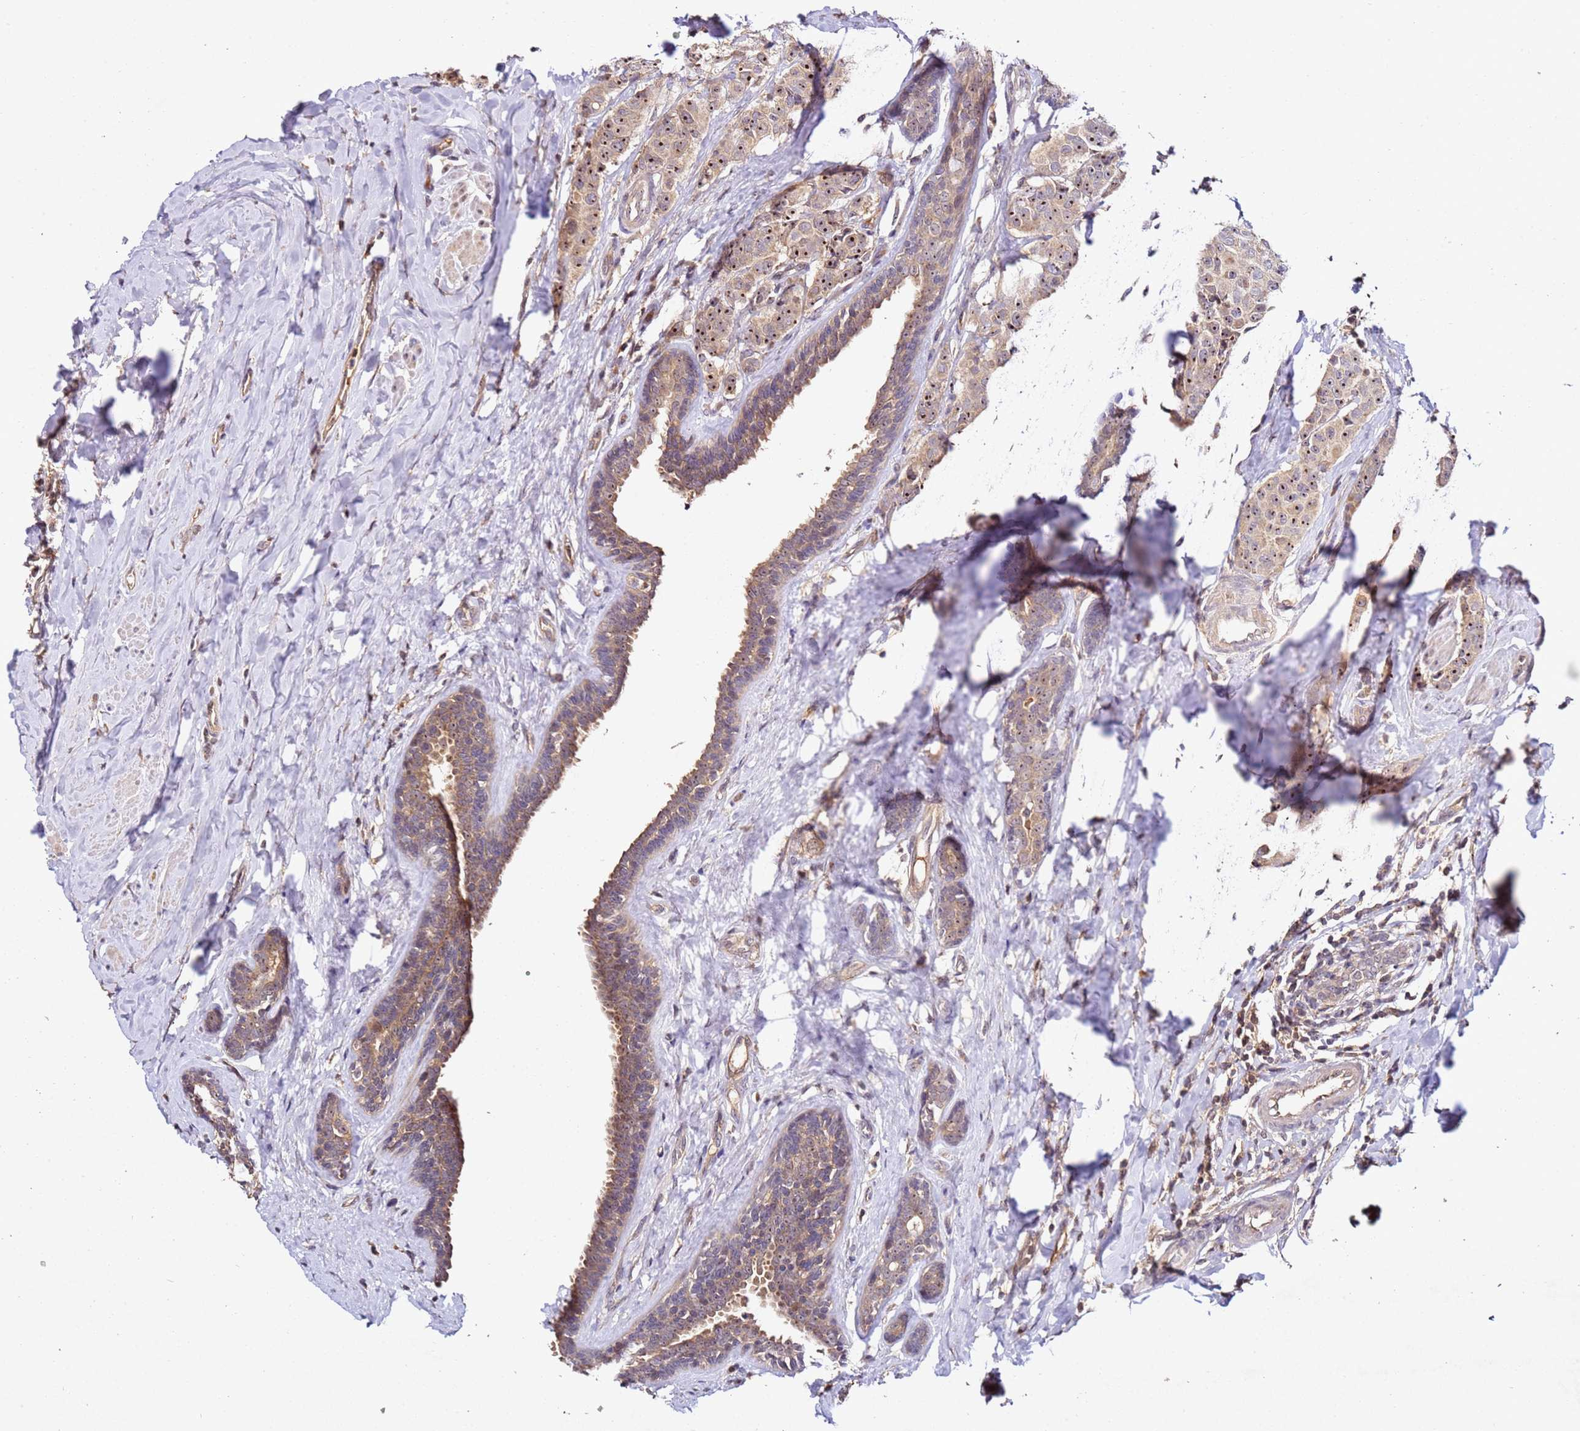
{"staining": {"intensity": "moderate", "quantity": ">75%", "location": "cytoplasmic/membranous,nuclear"}, "tissue": "breast cancer", "cell_type": "Tumor cells", "image_type": "cancer", "snomed": [{"axis": "morphology", "description": "Duct carcinoma"}, {"axis": "topography", "description": "Breast"}], "caption": "Human breast cancer (infiltrating ductal carcinoma) stained for a protein (brown) demonstrates moderate cytoplasmic/membranous and nuclear positive staining in about >75% of tumor cells.", "gene": "DDX27", "patient": {"sex": "female", "age": 40}}